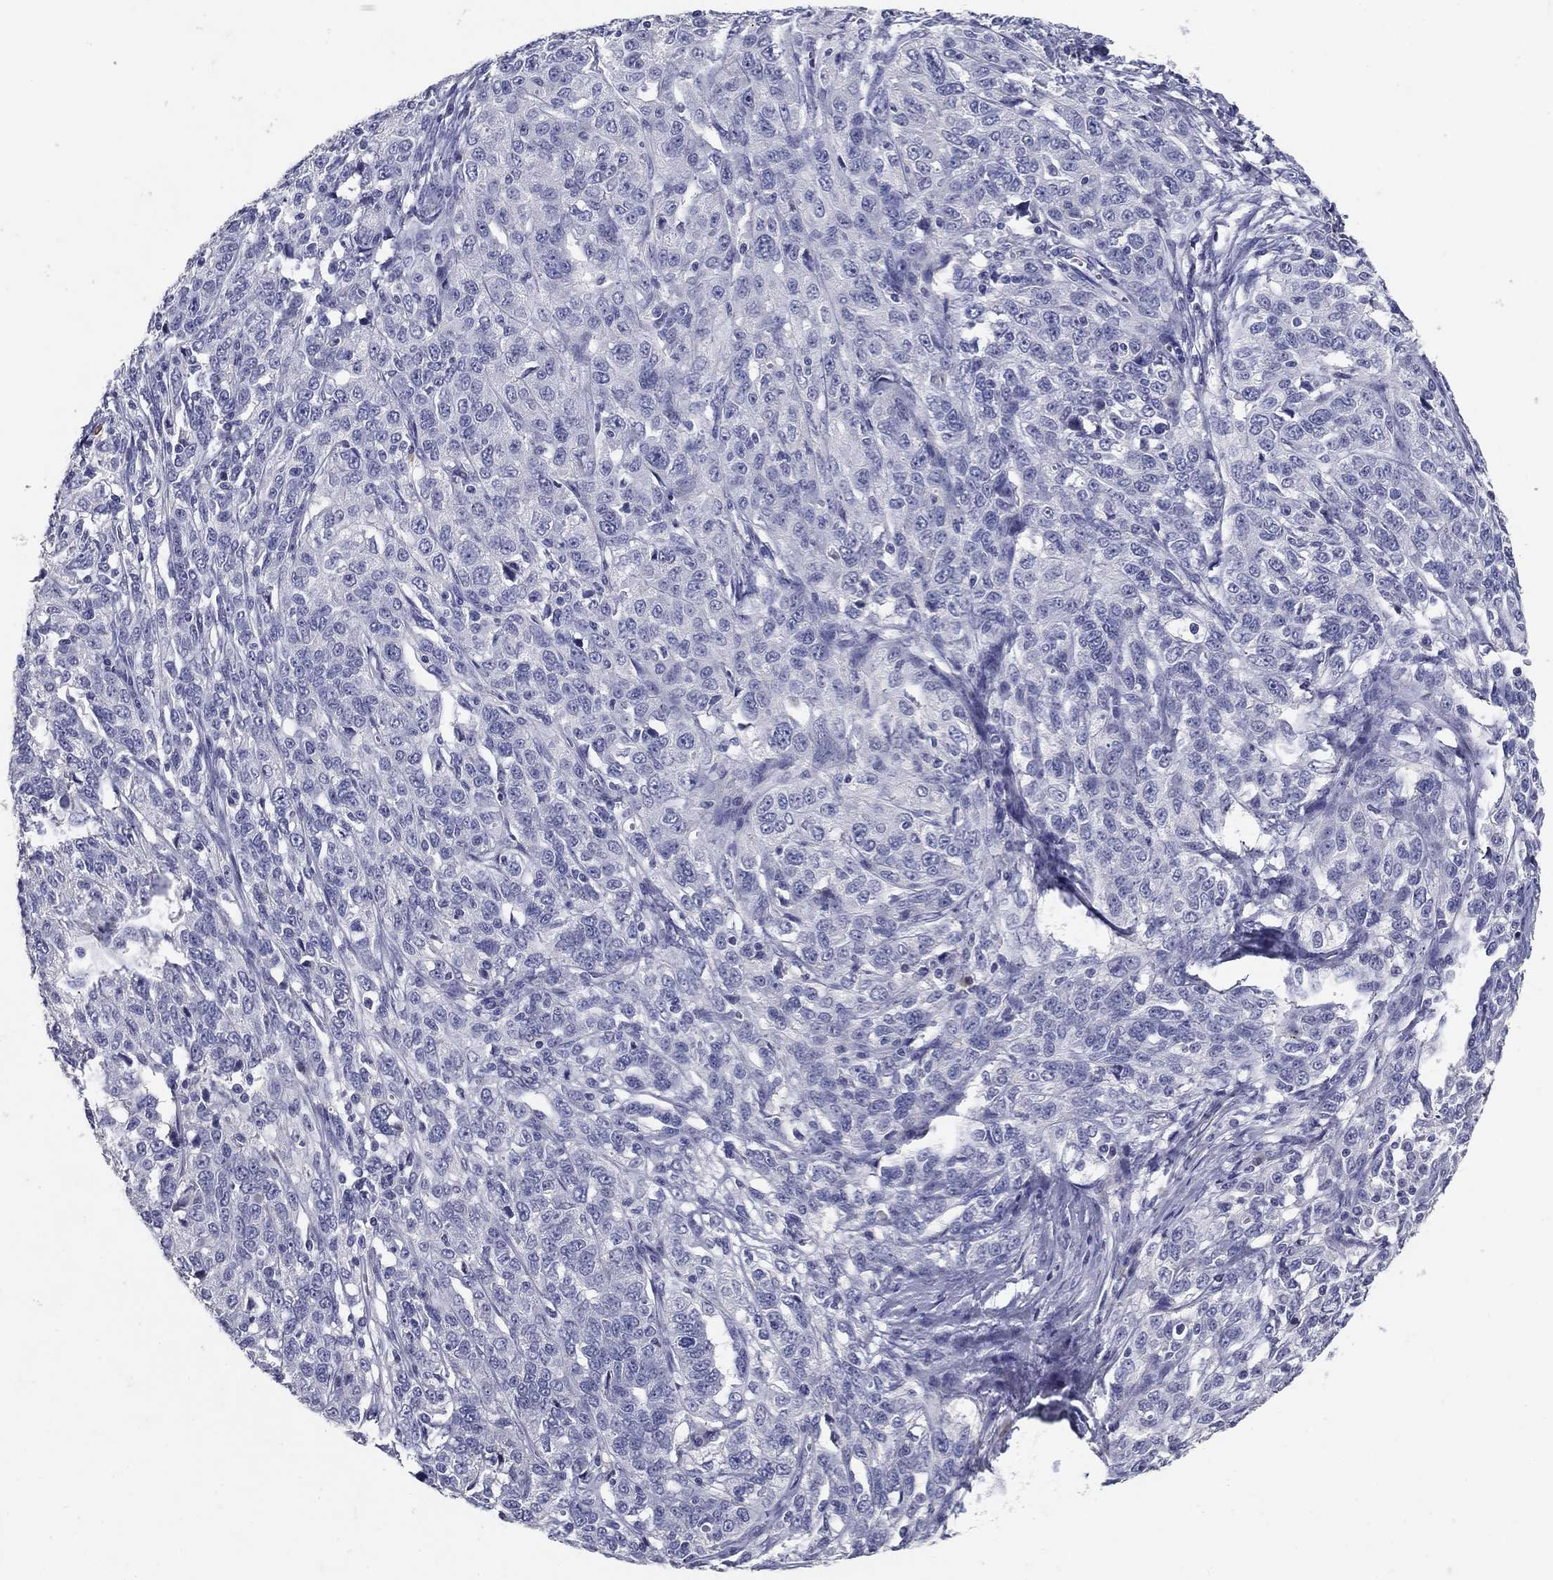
{"staining": {"intensity": "negative", "quantity": "none", "location": "none"}, "tissue": "ovarian cancer", "cell_type": "Tumor cells", "image_type": "cancer", "snomed": [{"axis": "morphology", "description": "Cystadenocarcinoma, serous, NOS"}, {"axis": "topography", "description": "Ovary"}], "caption": "This is a image of IHC staining of ovarian cancer, which shows no expression in tumor cells.", "gene": "POMC", "patient": {"sex": "female", "age": 71}}